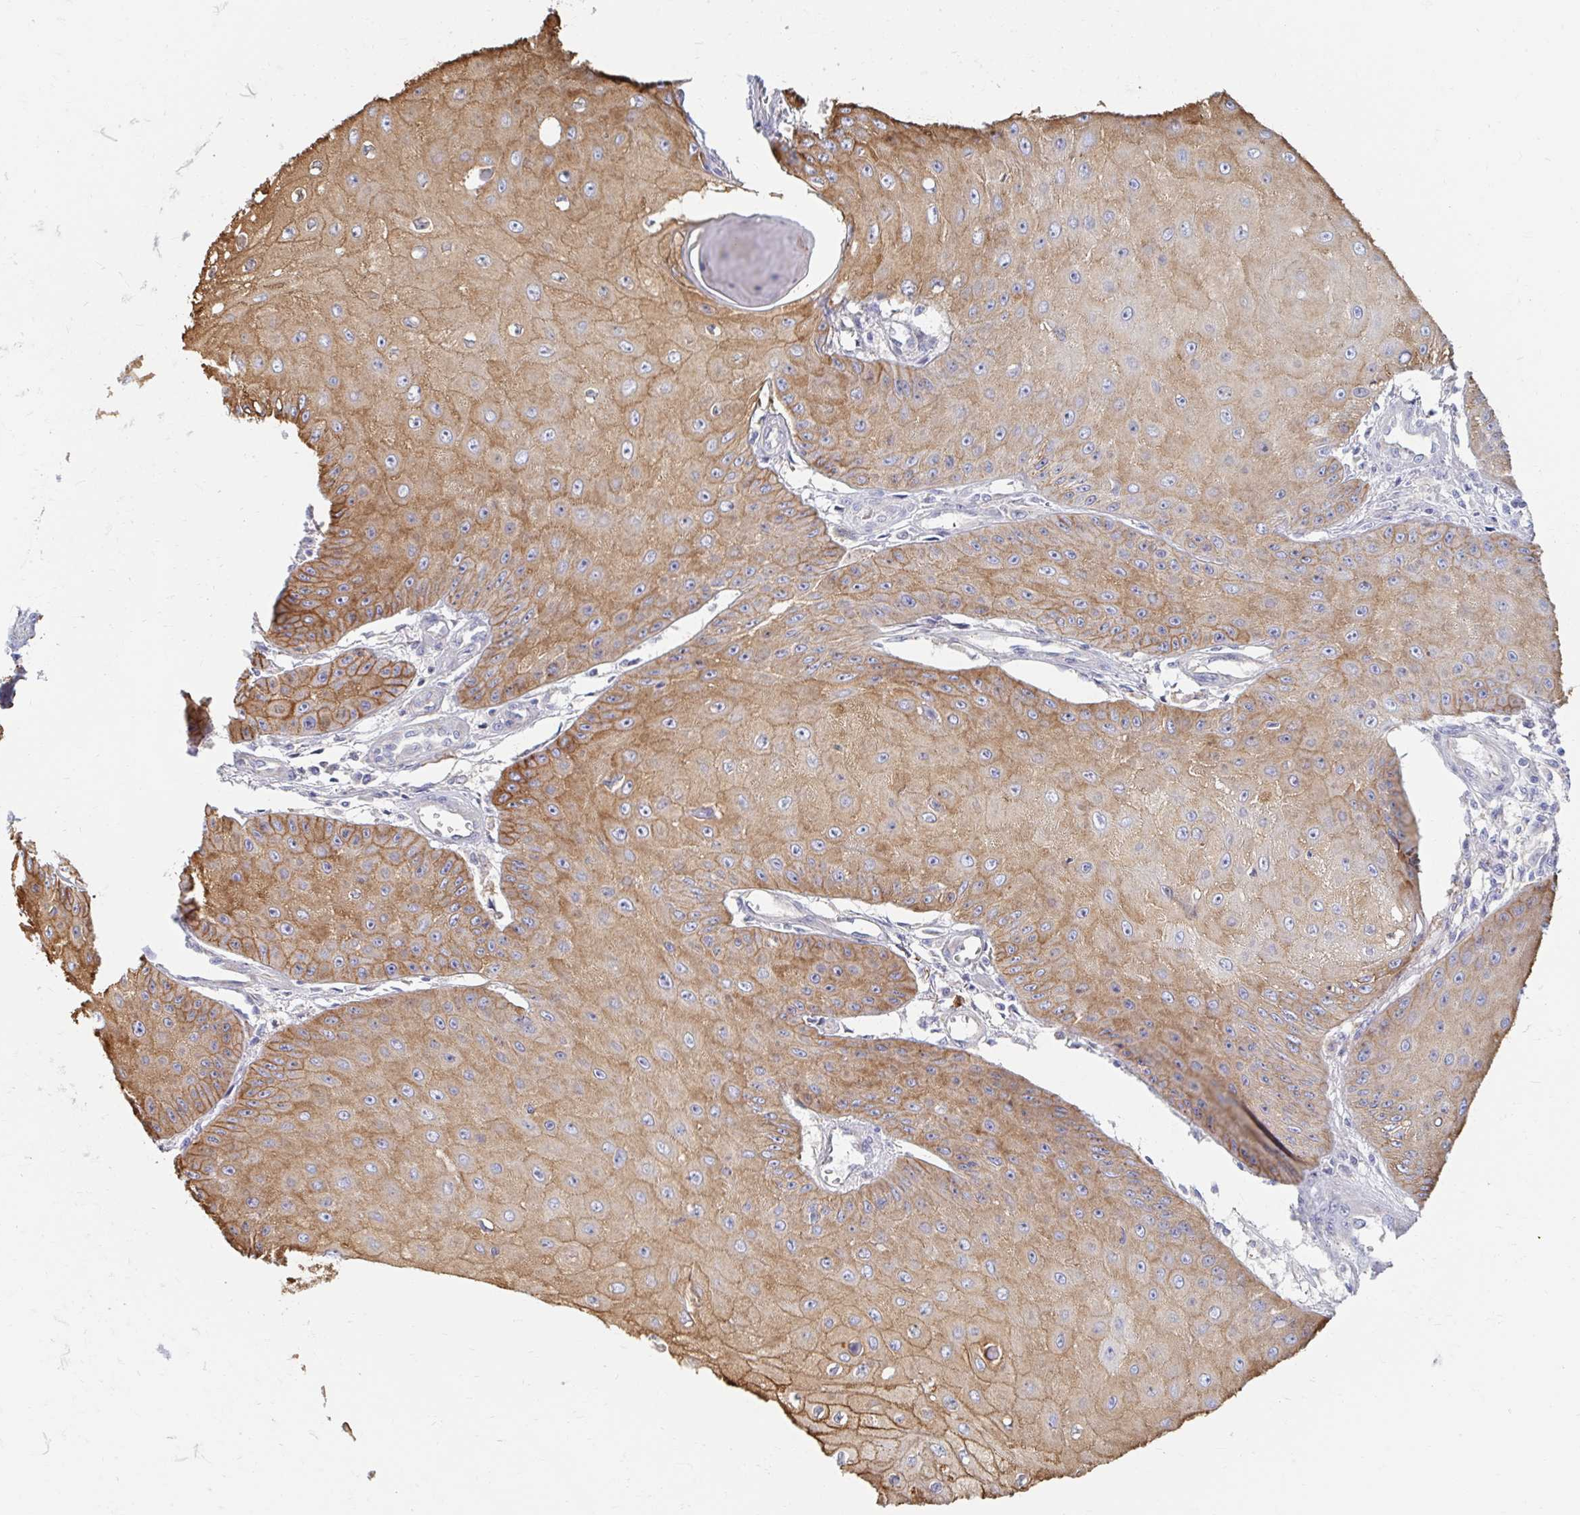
{"staining": {"intensity": "moderate", "quantity": ">75%", "location": "cytoplasmic/membranous"}, "tissue": "skin cancer", "cell_type": "Tumor cells", "image_type": "cancer", "snomed": [{"axis": "morphology", "description": "Squamous cell carcinoma, NOS"}, {"axis": "topography", "description": "Skin"}], "caption": "A histopathology image of human squamous cell carcinoma (skin) stained for a protein shows moderate cytoplasmic/membranous brown staining in tumor cells. The staining was performed using DAB, with brown indicating positive protein expression. Nuclei are stained blue with hematoxylin.", "gene": "MYLK2", "patient": {"sex": "male", "age": 70}}